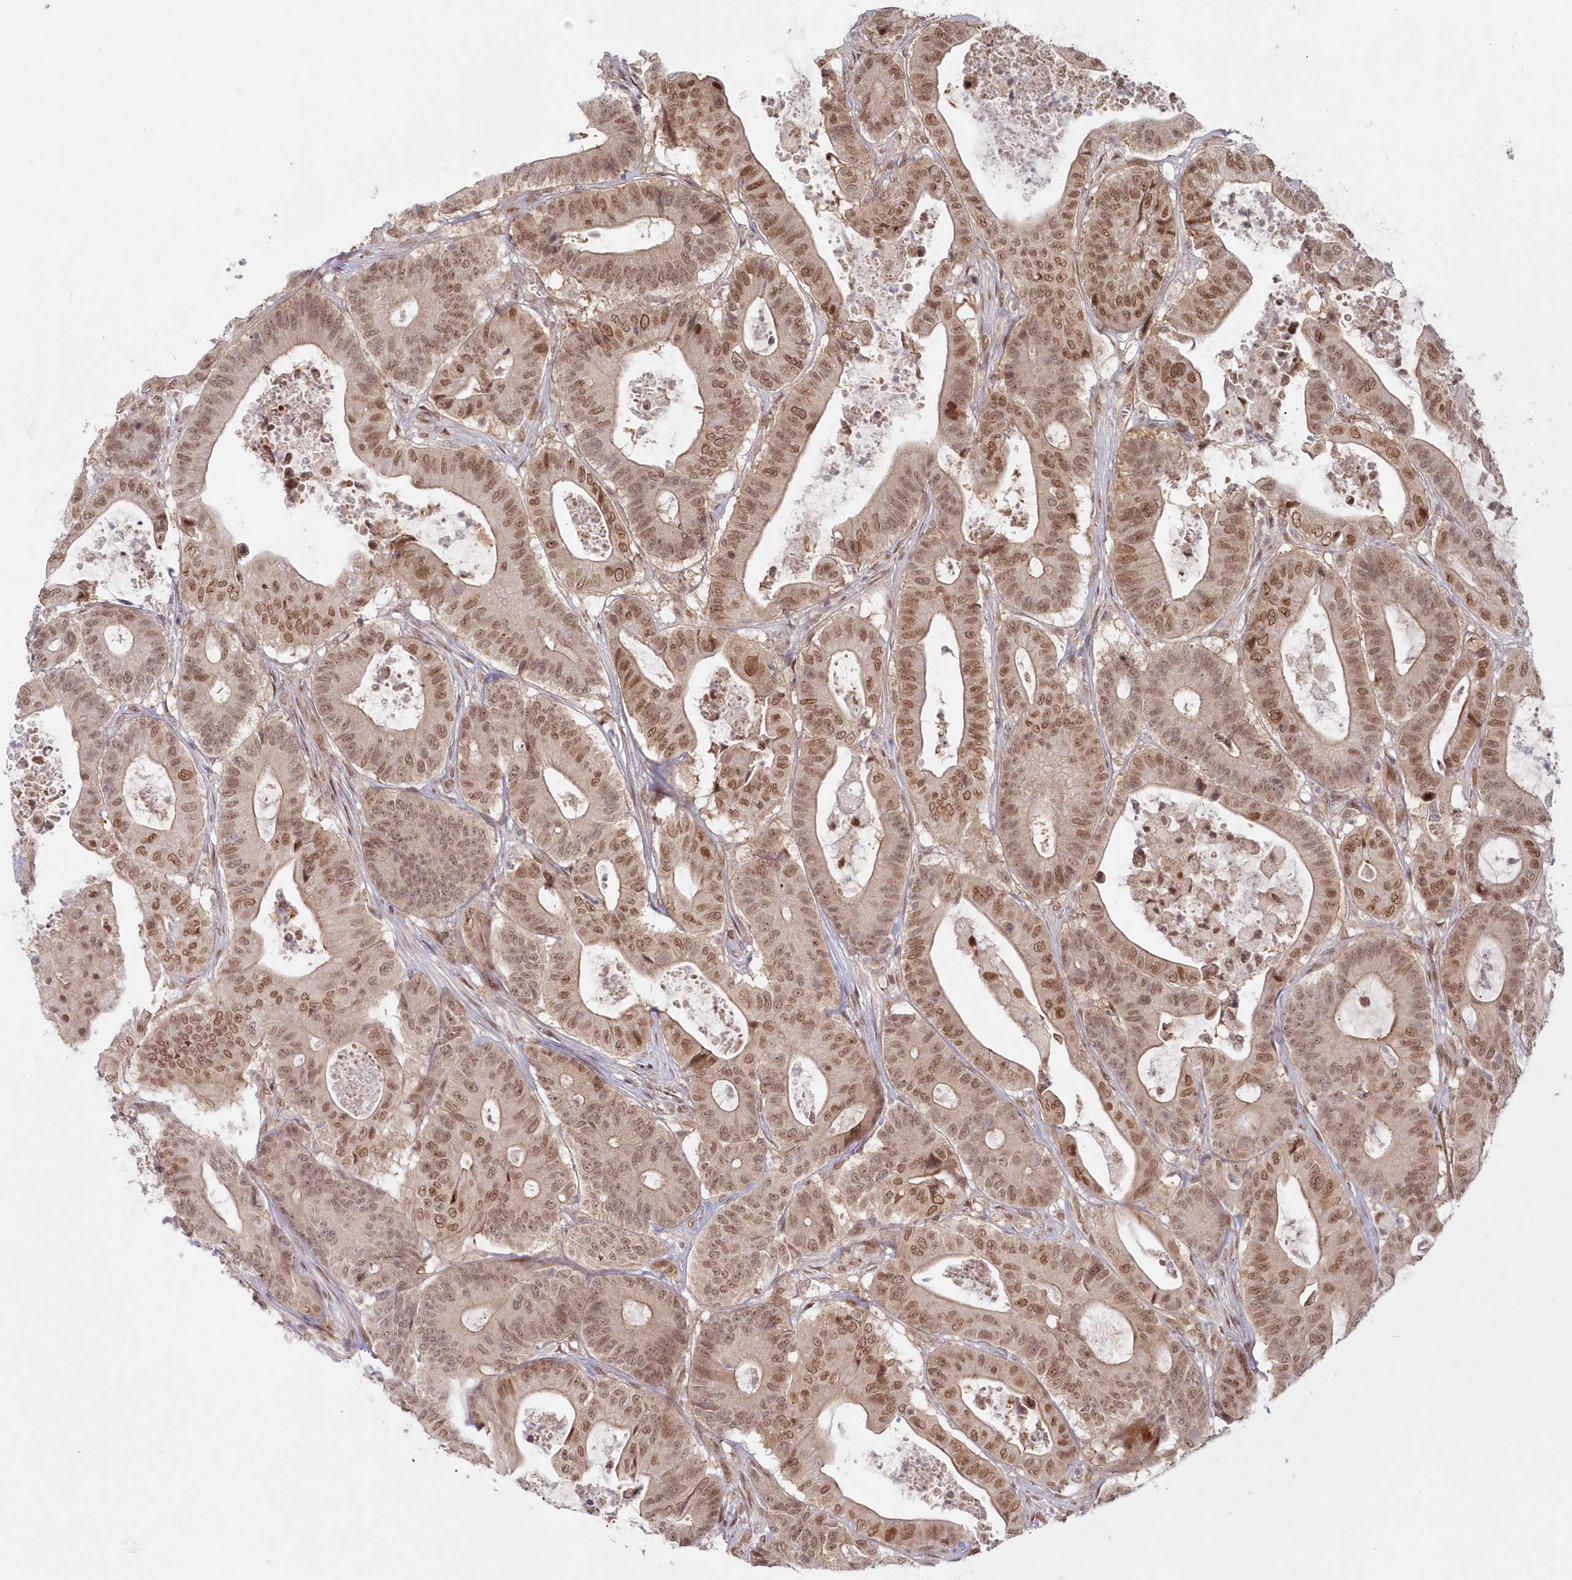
{"staining": {"intensity": "moderate", "quantity": ">75%", "location": "nuclear"}, "tissue": "colorectal cancer", "cell_type": "Tumor cells", "image_type": "cancer", "snomed": [{"axis": "morphology", "description": "Adenocarcinoma, NOS"}, {"axis": "topography", "description": "Colon"}], "caption": "Immunohistochemical staining of human adenocarcinoma (colorectal) shows medium levels of moderate nuclear protein staining in about >75% of tumor cells.", "gene": "TOGARAM2", "patient": {"sex": "female", "age": 84}}